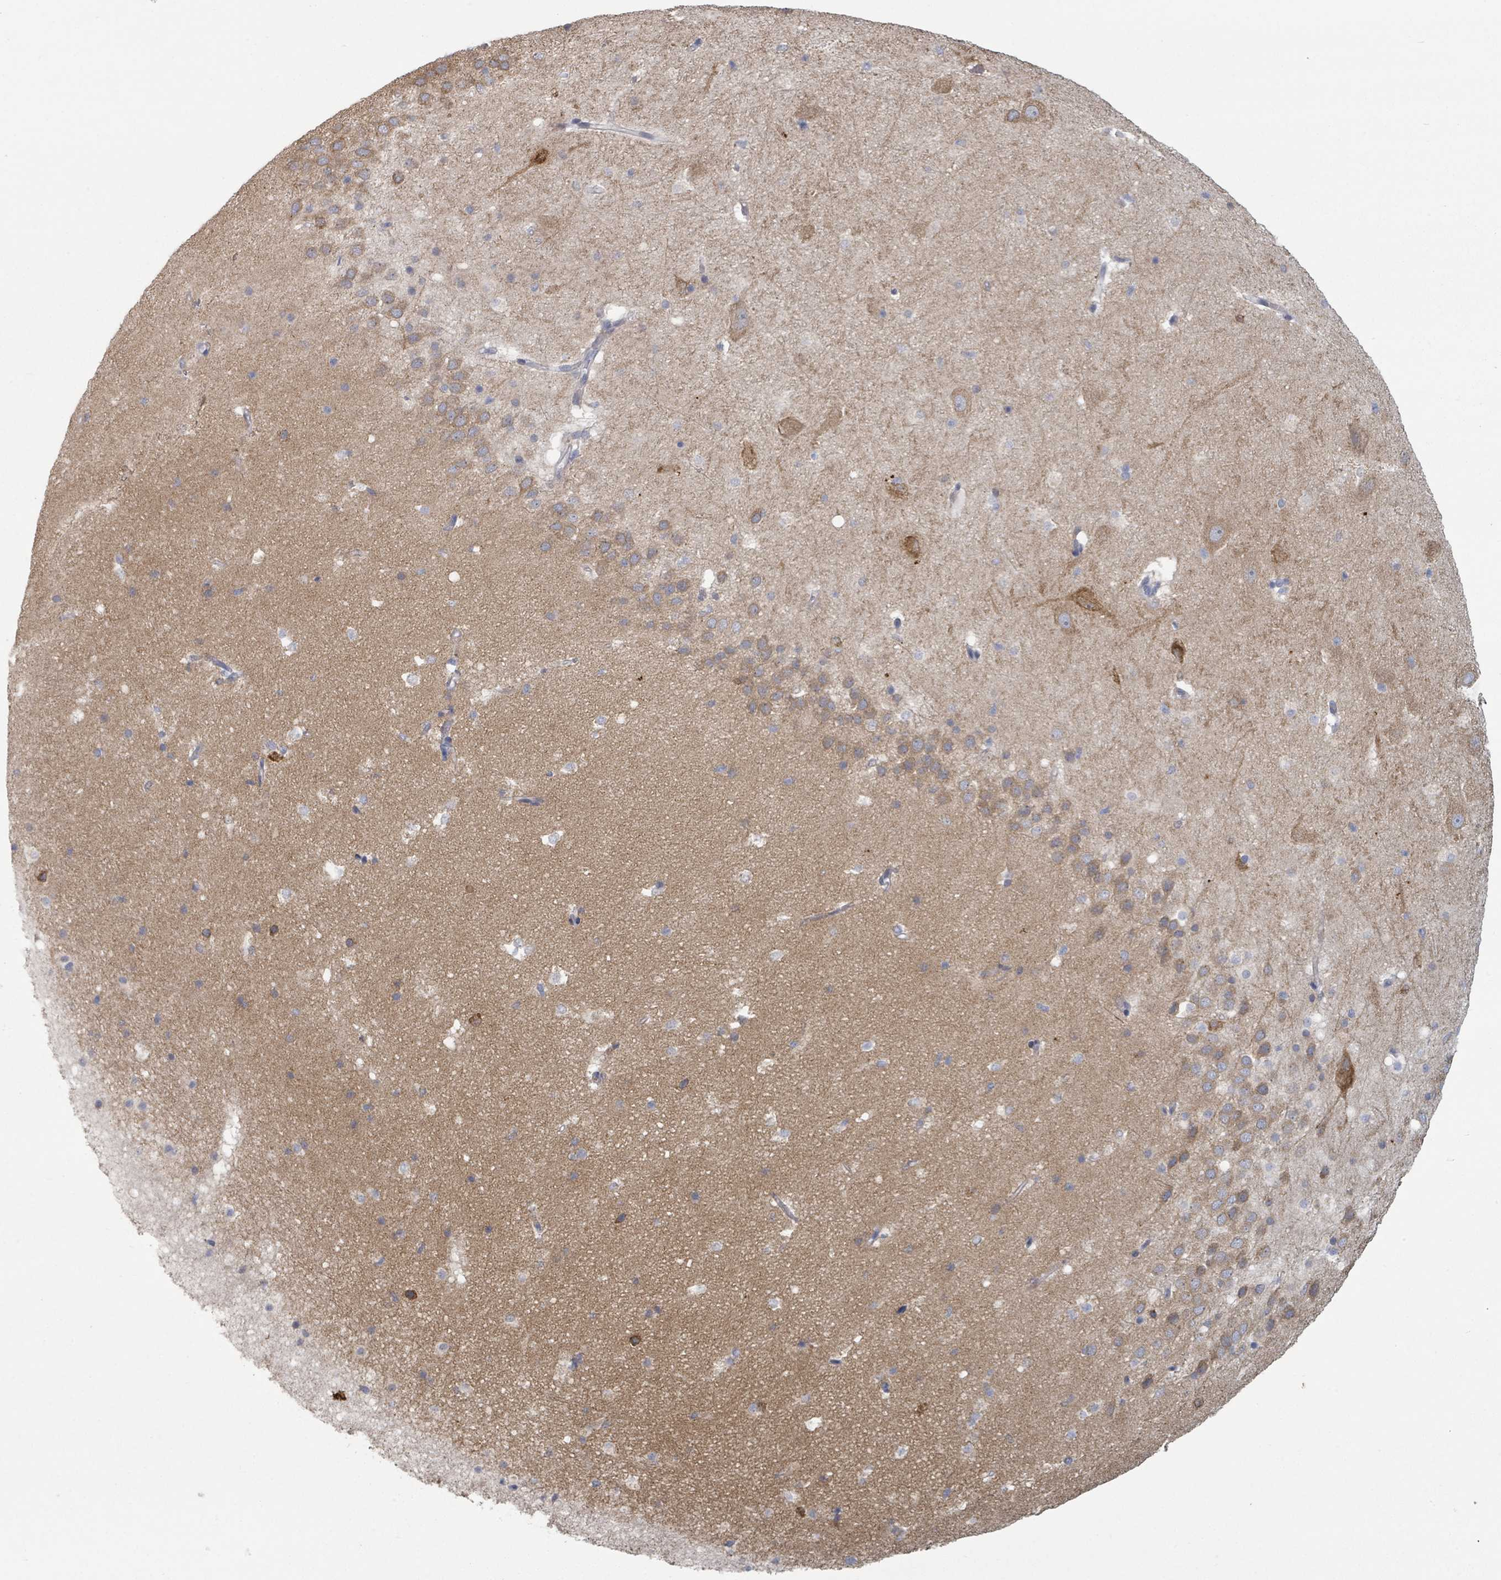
{"staining": {"intensity": "negative", "quantity": "none", "location": "none"}, "tissue": "hippocampus", "cell_type": "Glial cells", "image_type": "normal", "snomed": [{"axis": "morphology", "description": "Normal tissue, NOS"}, {"axis": "topography", "description": "Hippocampus"}], "caption": "This micrograph is of benign hippocampus stained with IHC to label a protein in brown with the nuclei are counter-stained blue. There is no staining in glial cells. The staining is performed using DAB (3,3'-diaminobenzidine) brown chromogen with nuclei counter-stained in using hematoxylin.", "gene": "GABBR1", "patient": {"sex": "male", "age": 37}}